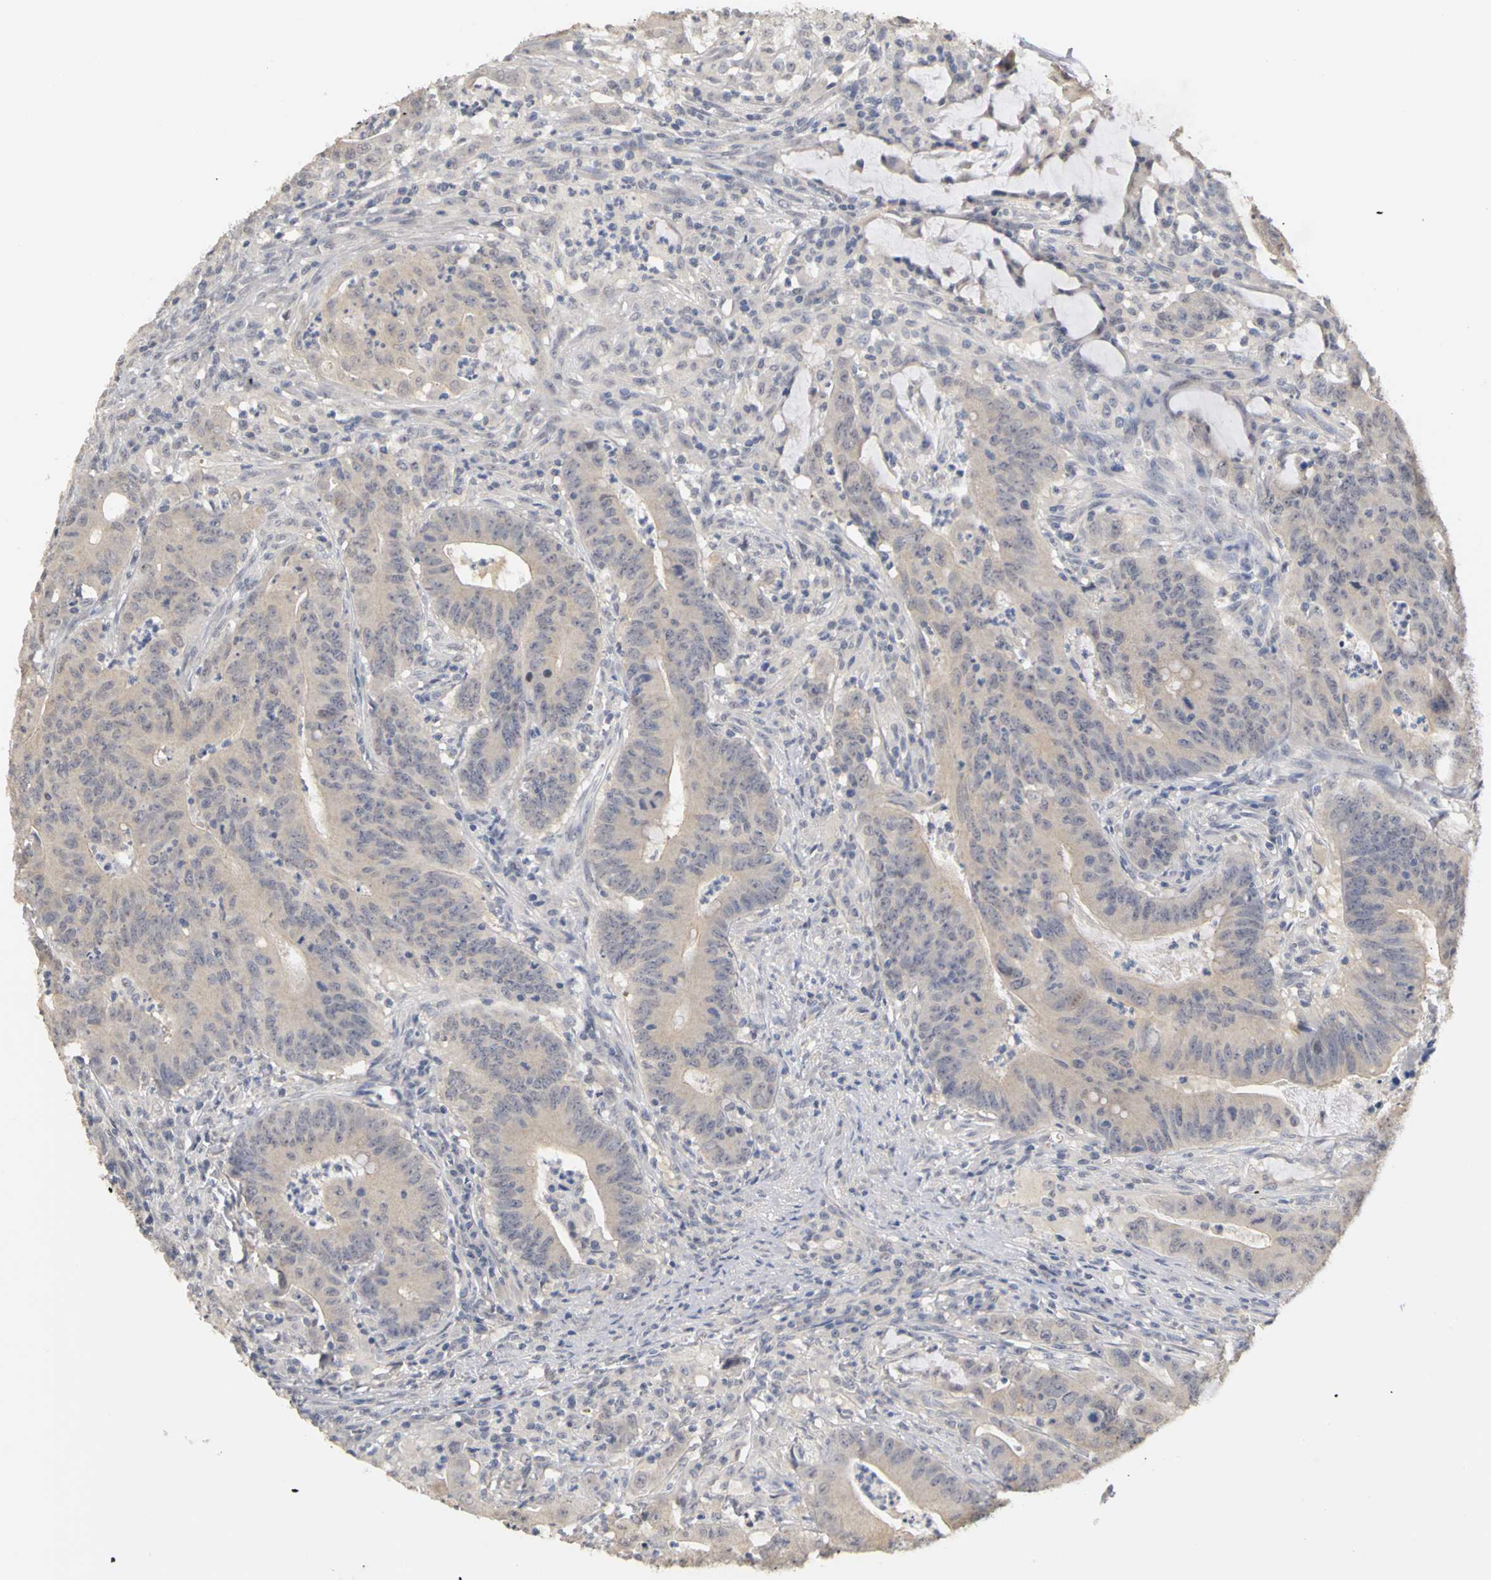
{"staining": {"intensity": "weak", "quantity": ">75%", "location": "cytoplasmic/membranous"}, "tissue": "colorectal cancer", "cell_type": "Tumor cells", "image_type": "cancer", "snomed": [{"axis": "morphology", "description": "Adenocarcinoma, NOS"}, {"axis": "topography", "description": "Colon"}], "caption": "Colorectal cancer (adenocarcinoma) was stained to show a protein in brown. There is low levels of weak cytoplasmic/membranous positivity in approximately >75% of tumor cells. (DAB (3,3'-diaminobenzidine) IHC with brightfield microscopy, high magnification).", "gene": "PGR", "patient": {"sex": "male", "age": 45}}